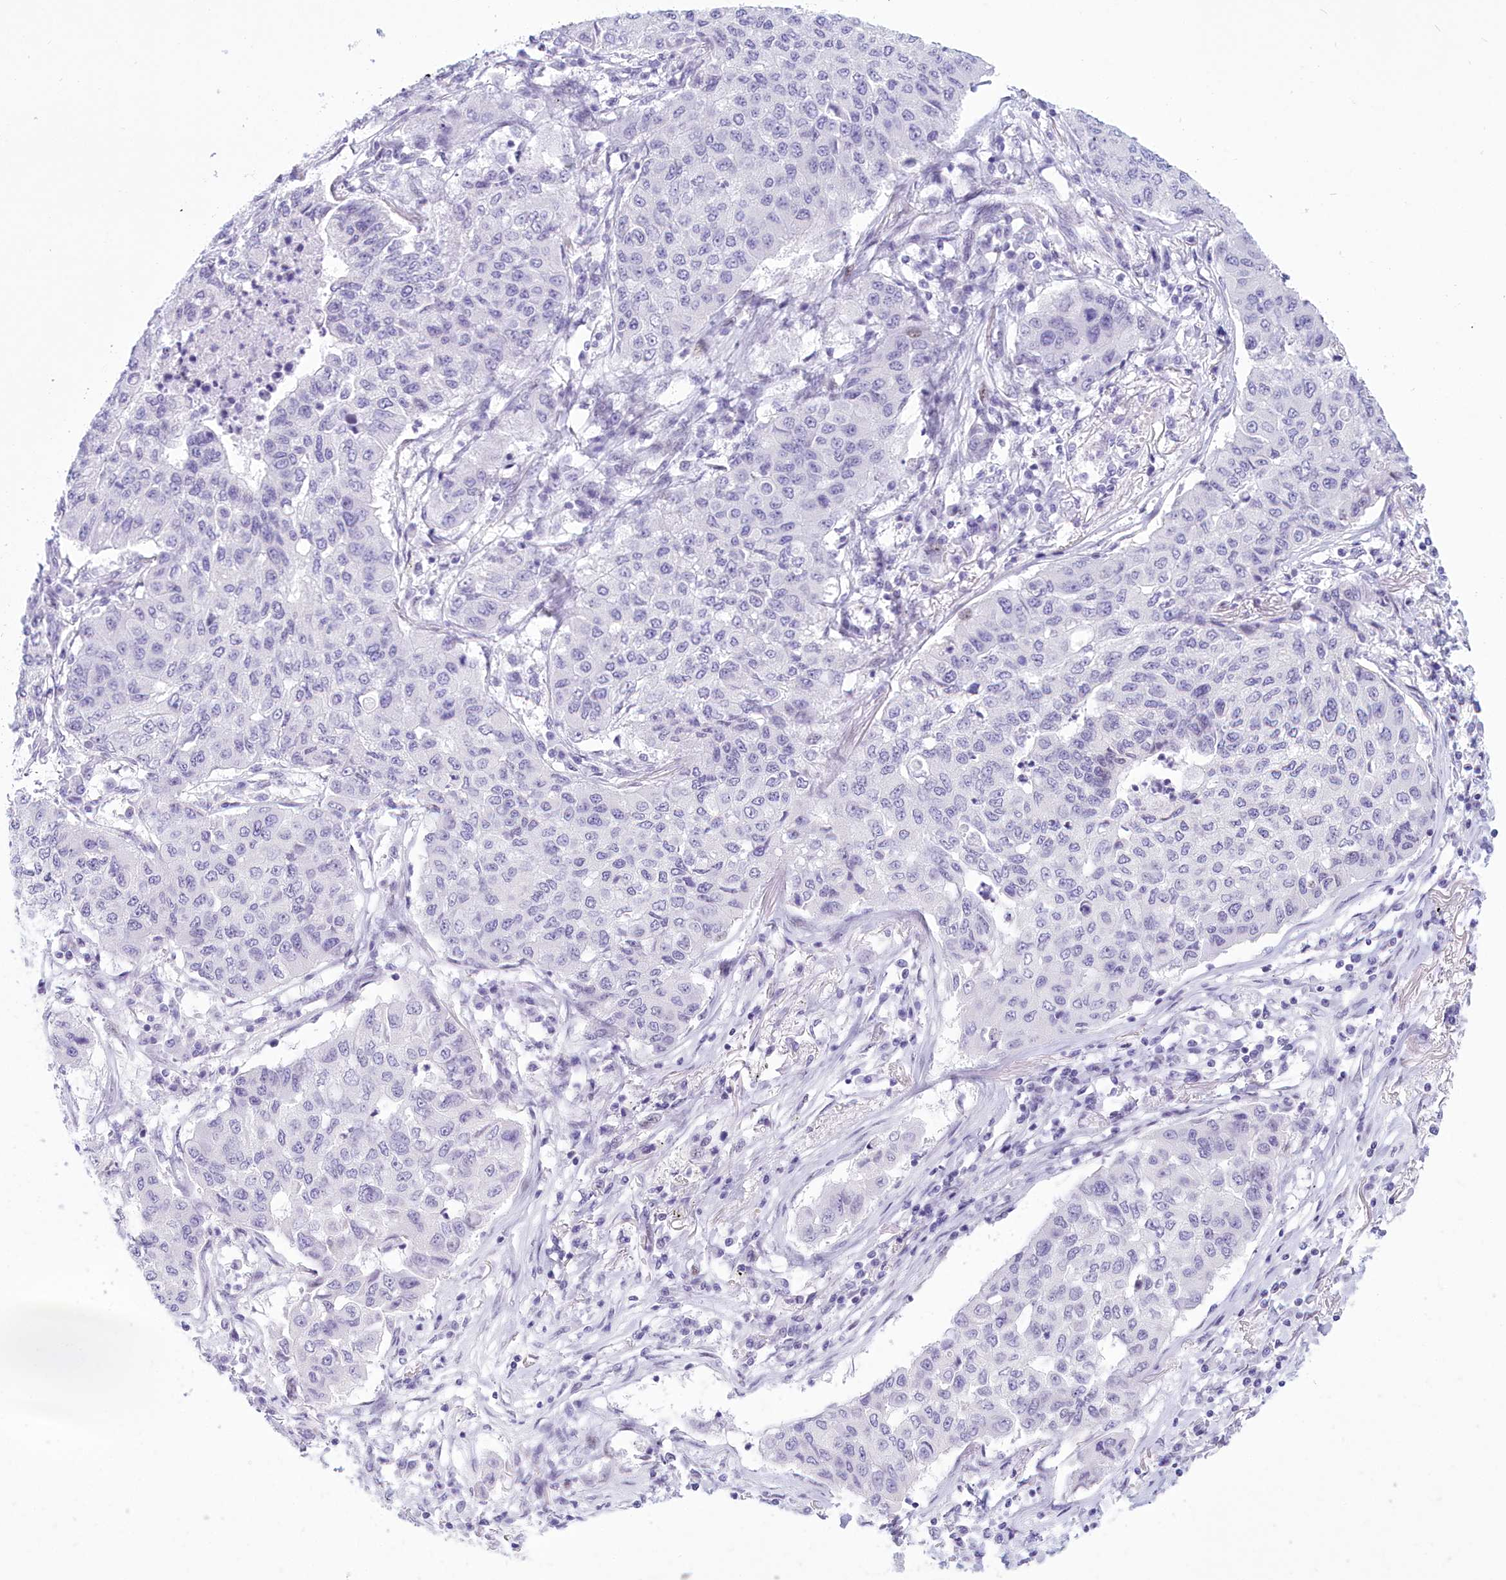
{"staining": {"intensity": "negative", "quantity": "none", "location": "none"}, "tissue": "lung cancer", "cell_type": "Tumor cells", "image_type": "cancer", "snomed": [{"axis": "morphology", "description": "Squamous cell carcinoma, NOS"}, {"axis": "topography", "description": "Lung"}], "caption": "Tumor cells show no significant protein staining in squamous cell carcinoma (lung).", "gene": "SNX20", "patient": {"sex": "male", "age": 74}}